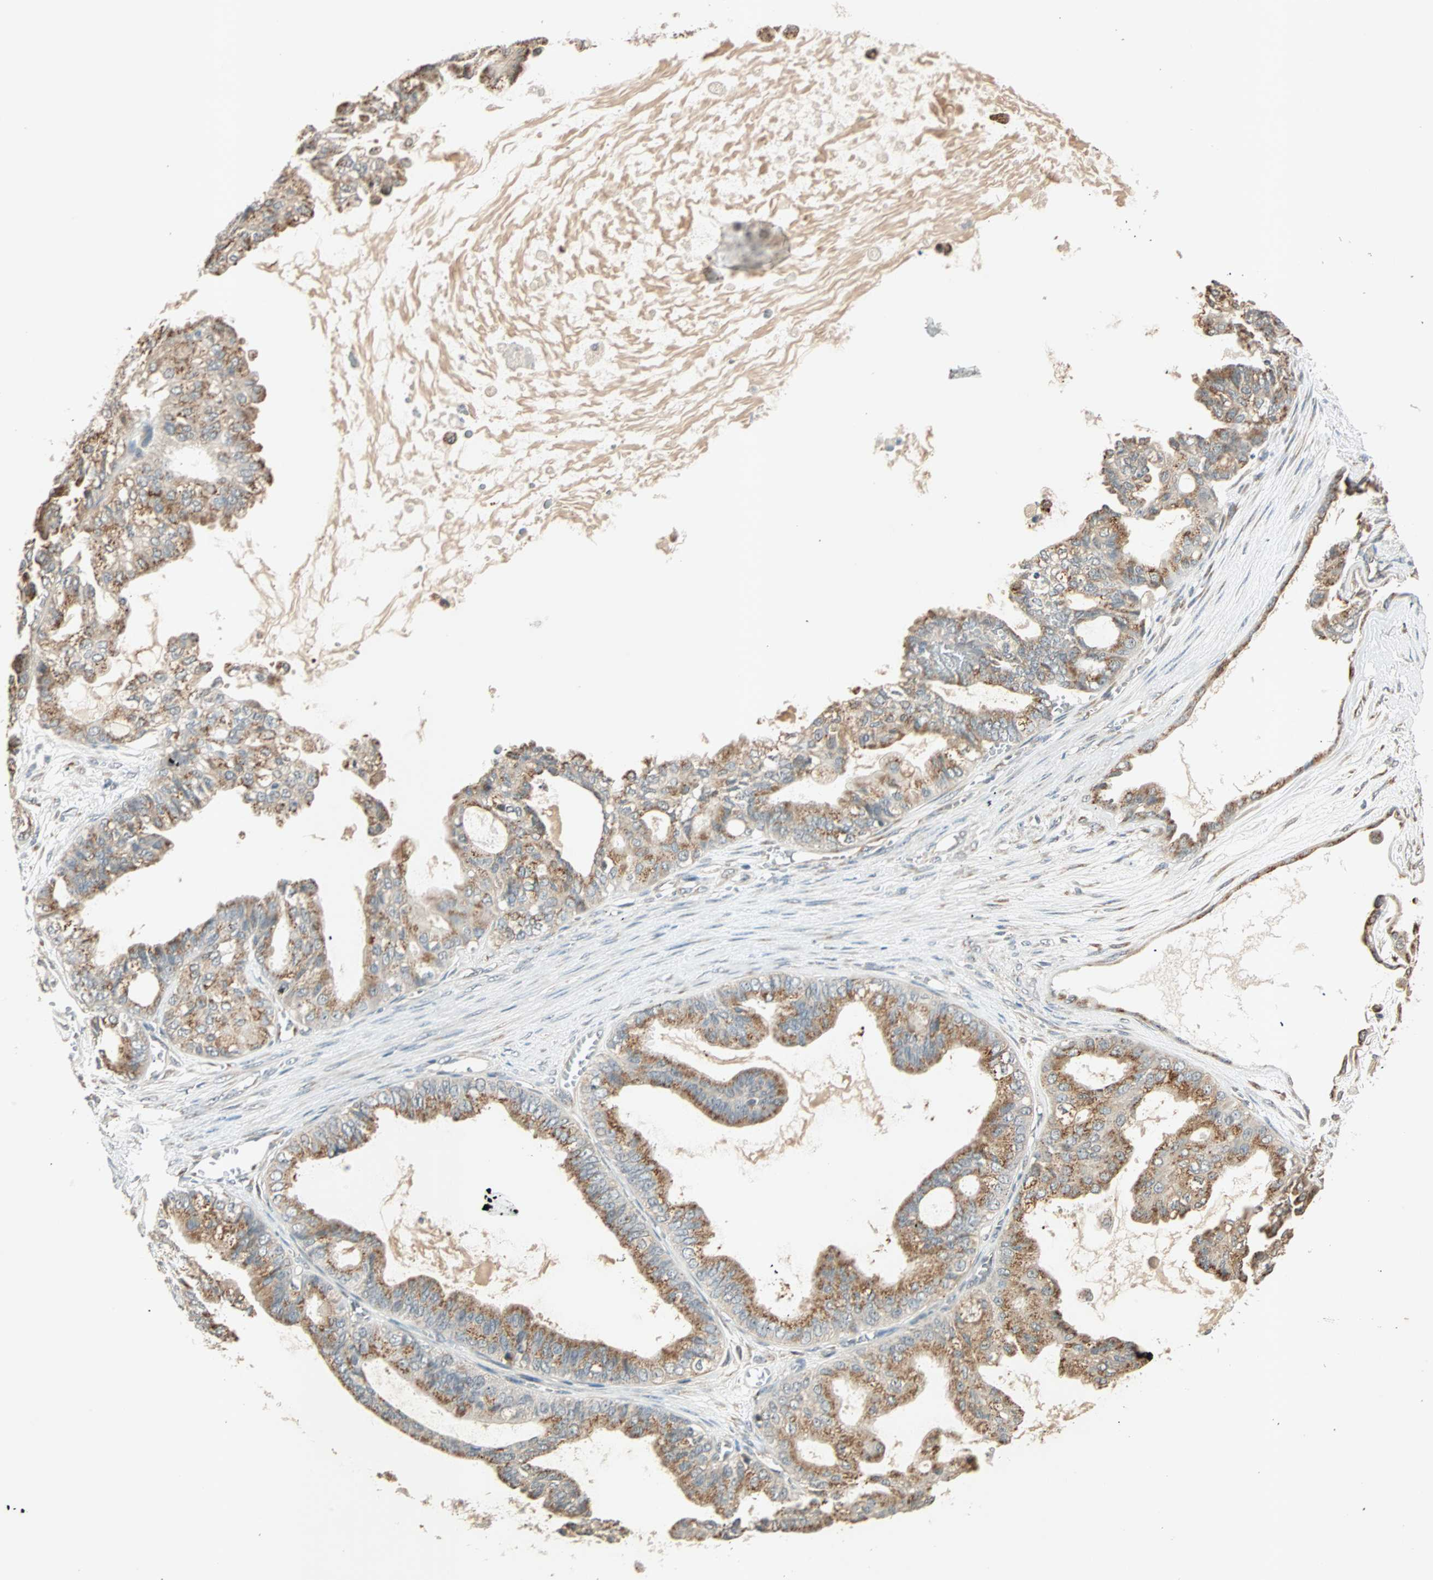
{"staining": {"intensity": "weak", "quantity": "25%-75%", "location": "cytoplasmic/membranous"}, "tissue": "ovarian cancer", "cell_type": "Tumor cells", "image_type": "cancer", "snomed": [{"axis": "morphology", "description": "Carcinoma, NOS"}, {"axis": "morphology", "description": "Carcinoma, endometroid"}, {"axis": "topography", "description": "Ovary"}], "caption": "IHC staining of ovarian cancer, which reveals low levels of weak cytoplasmic/membranous staining in about 25%-75% of tumor cells indicating weak cytoplasmic/membranous protein expression. The staining was performed using DAB (3,3'-diaminobenzidine) (brown) for protein detection and nuclei were counterstained in hematoxylin (blue).", "gene": "PRDM2", "patient": {"sex": "female", "age": 50}}